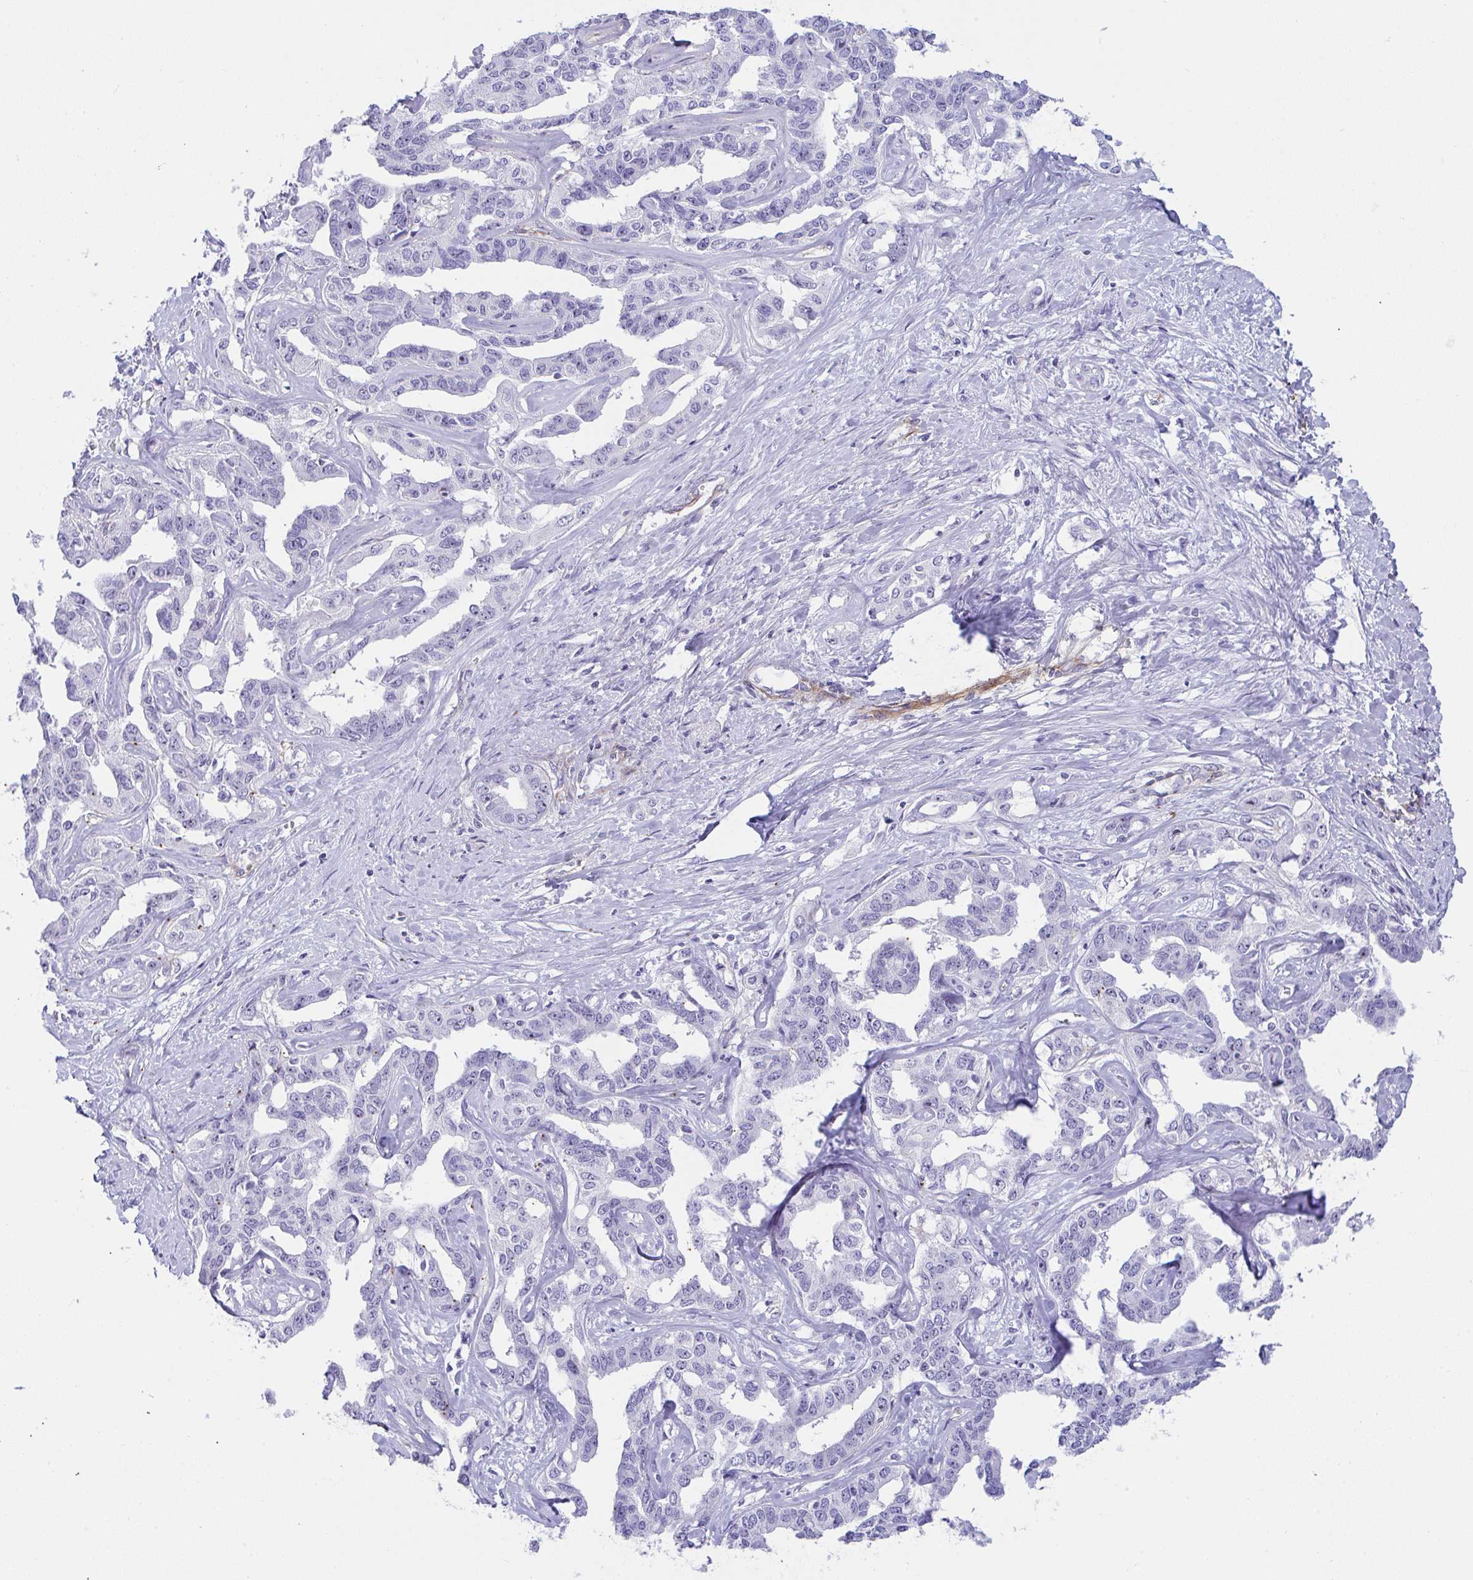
{"staining": {"intensity": "negative", "quantity": "none", "location": "none"}, "tissue": "liver cancer", "cell_type": "Tumor cells", "image_type": "cancer", "snomed": [{"axis": "morphology", "description": "Cholangiocarcinoma"}, {"axis": "topography", "description": "Liver"}], "caption": "This is a histopathology image of immunohistochemistry staining of liver cancer (cholangiocarcinoma), which shows no staining in tumor cells. (DAB (3,3'-diaminobenzidine) immunohistochemistry visualized using brightfield microscopy, high magnification).", "gene": "LHFPL6", "patient": {"sex": "male", "age": 59}}